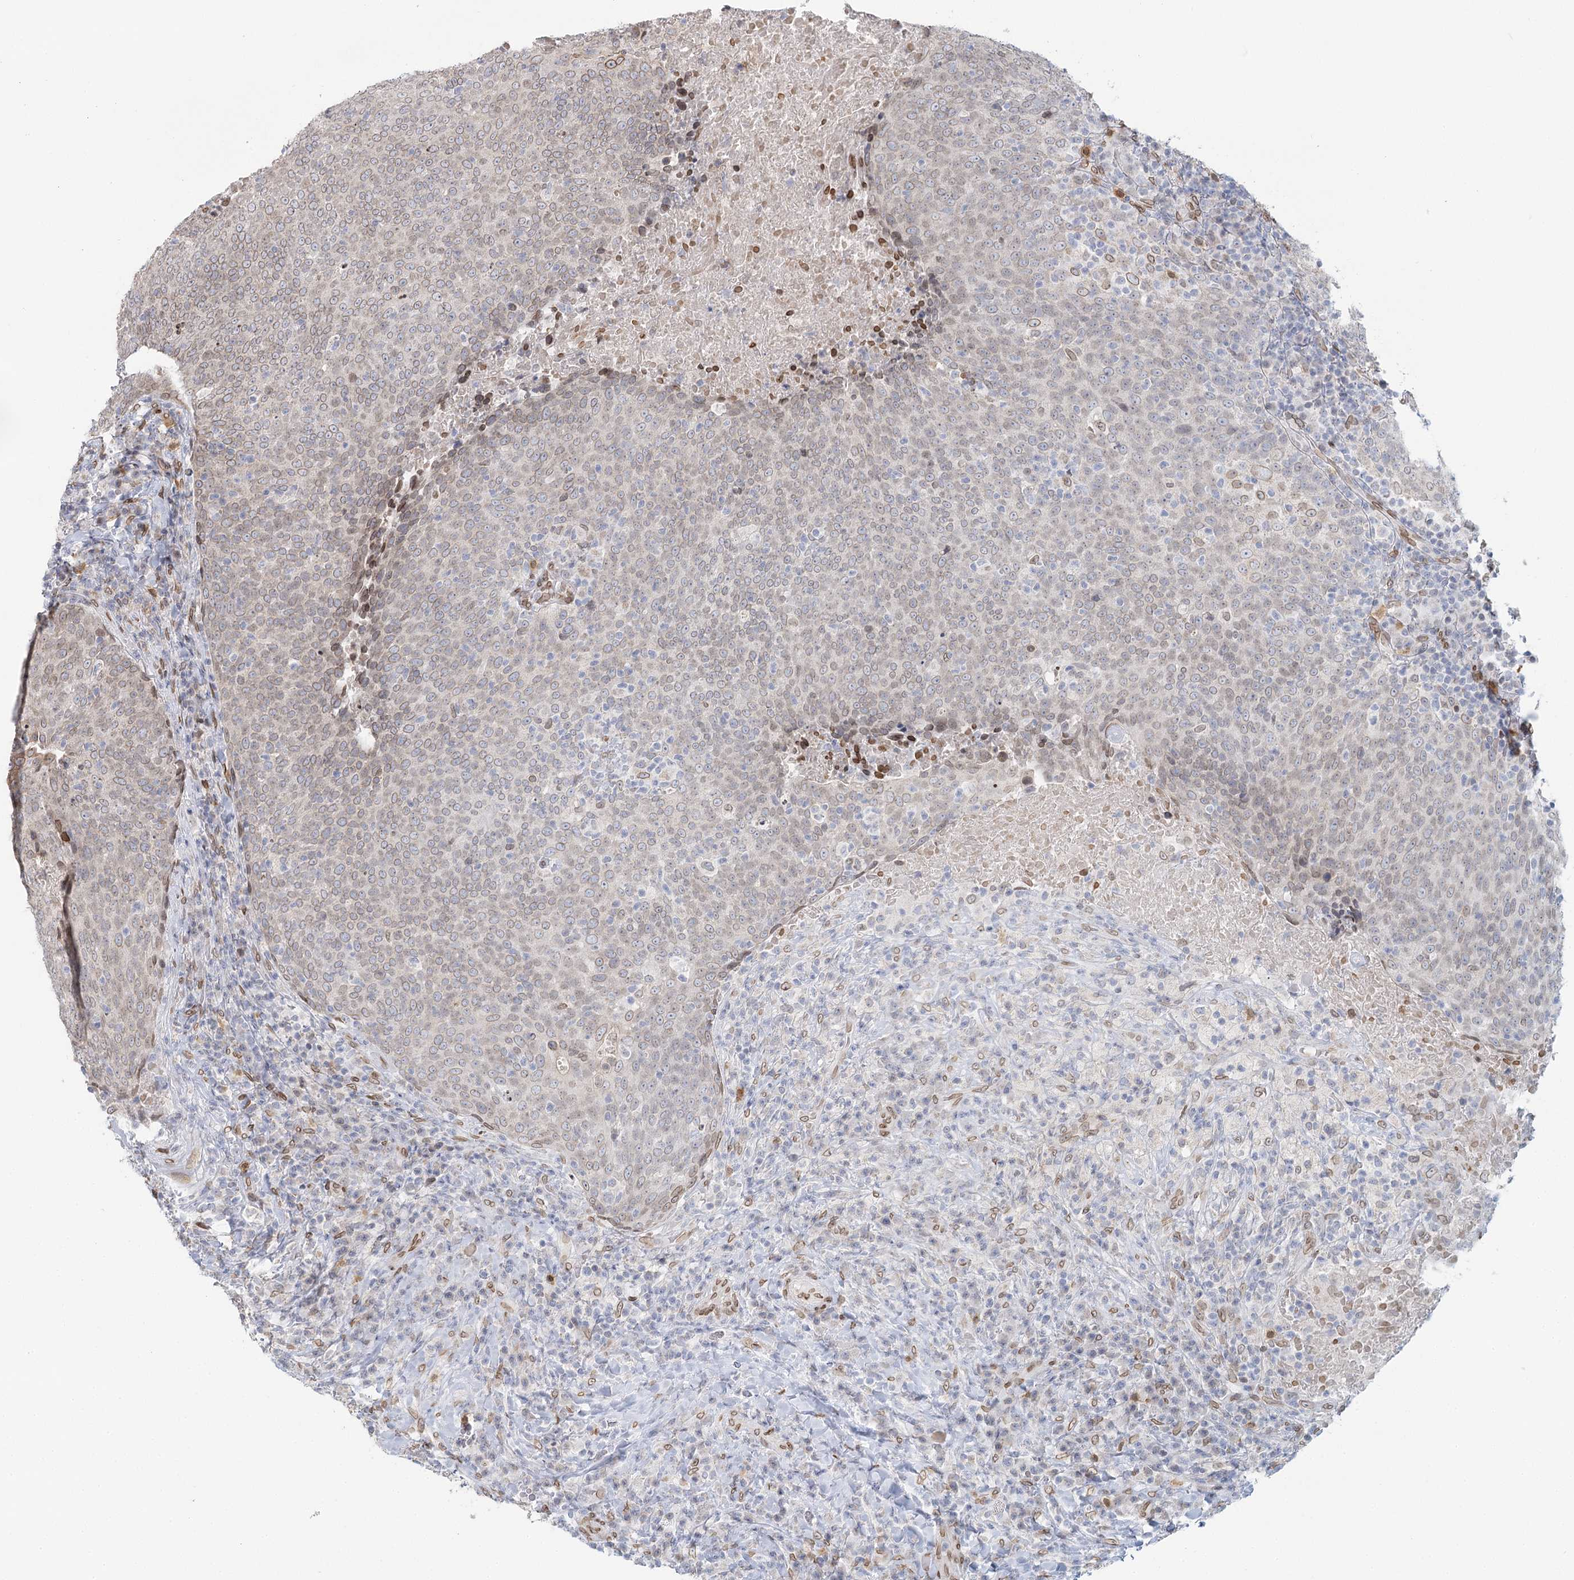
{"staining": {"intensity": "weak", "quantity": "25%-75%", "location": "cytoplasmic/membranous,nuclear"}, "tissue": "head and neck cancer", "cell_type": "Tumor cells", "image_type": "cancer", "snomed": [{"axis": "morphology", "description": "Squamous cell carcinoma, NOS"}, {"axis": "morphology", "description": "Squamous cell carcinoma, metastatic, NOS"}, {"axis": "topography", "description": "Lymph node"}, {"axis": "topography", "description": "Head-Neck"}], "caption": "Brown immunohistochemical staining in head and neck cancer exhibits weak cytoplasmic/membranous and nuclear expression in approximately 25%-75% of tumor cells.", "gene": "VWA5A", "patient": {"sex": "male", "age": 62}}